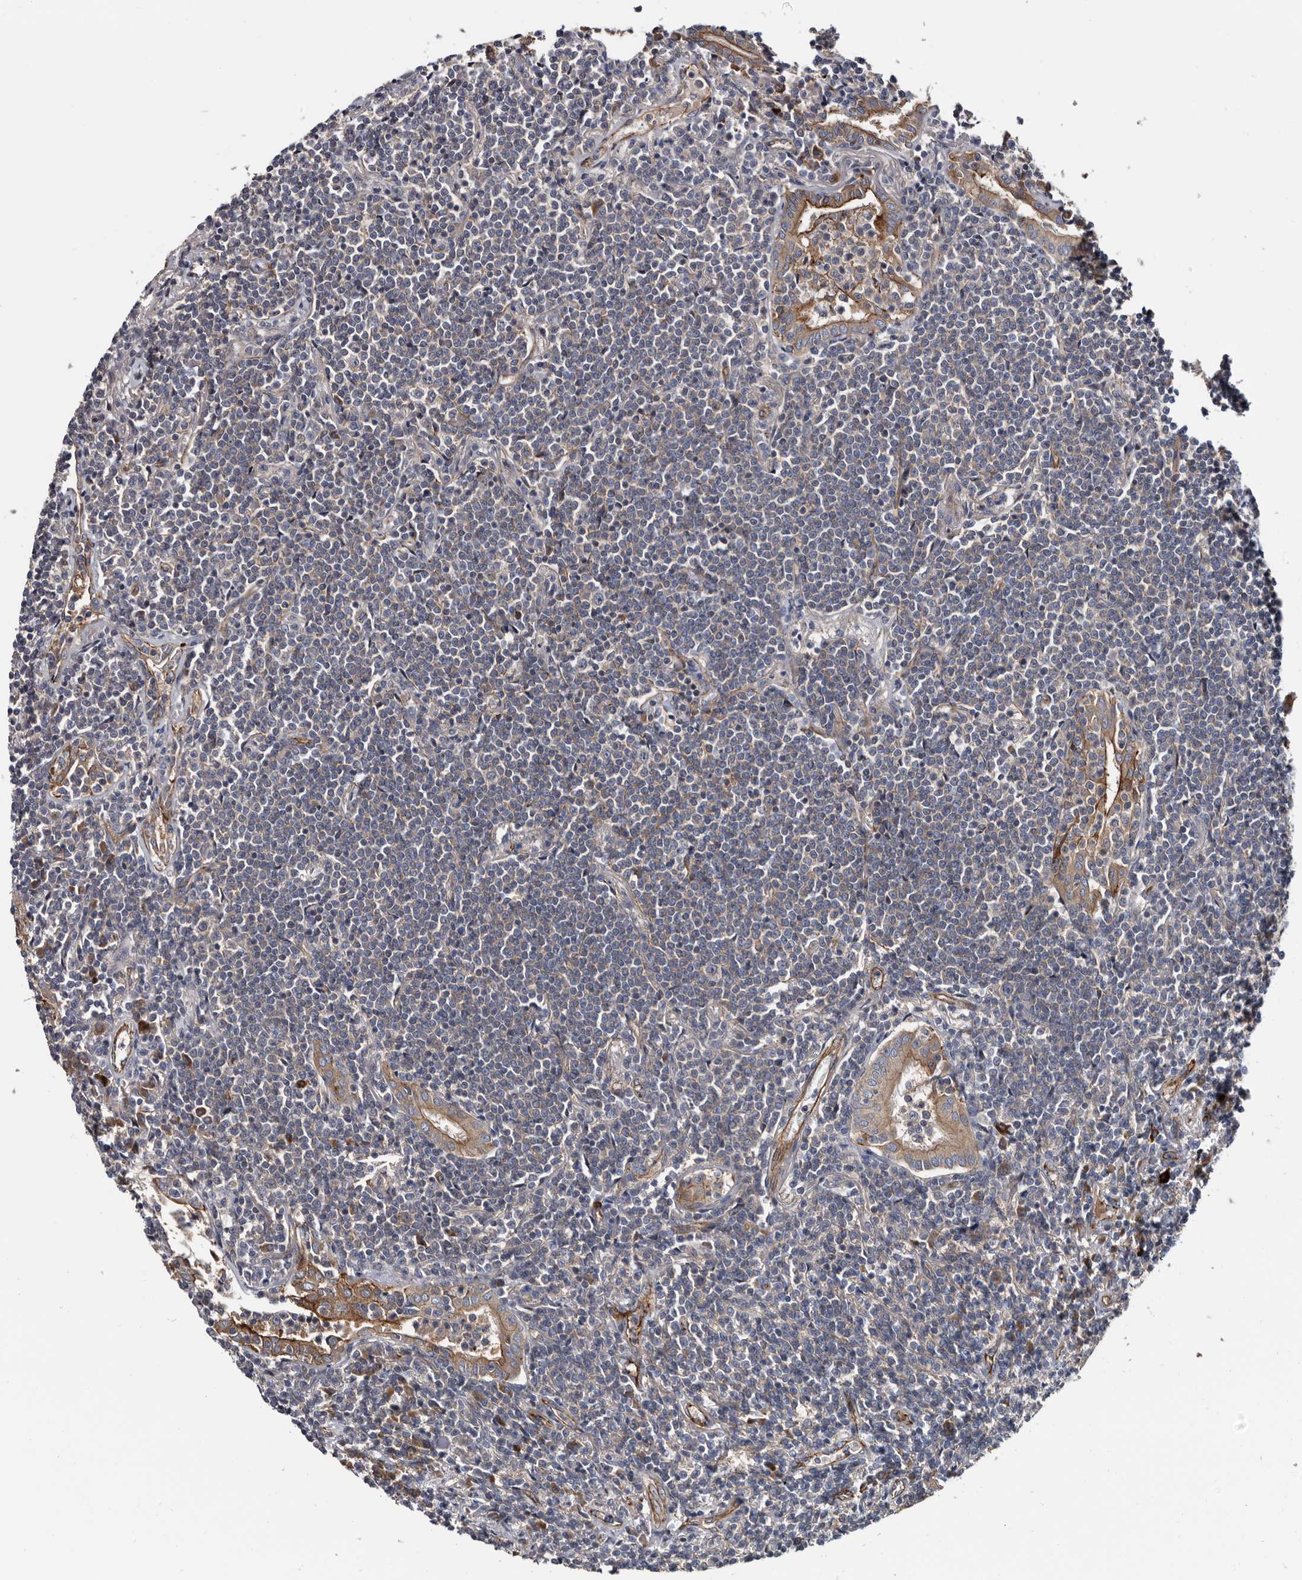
{"staining": {"intensity": "weak", "quantity": "<25%", "location": "cytoplasmic/membranous"}, "tissue": "lymphoma", "cell_type": "Tumor cells", "image_type": "cancer", "snomed": [{"axis": "morphology", "description": "Malignant lymphoma, non-Hodgkin's type, Low grade"}, {"axis": "topography", "description": "Lung"}], "caption": "Human lymphoma stained for a protein using IHC exhibits no expression in tumor cells.", "gene": "TSPAN17", "patient": {"sex": "female", "age": 71}}